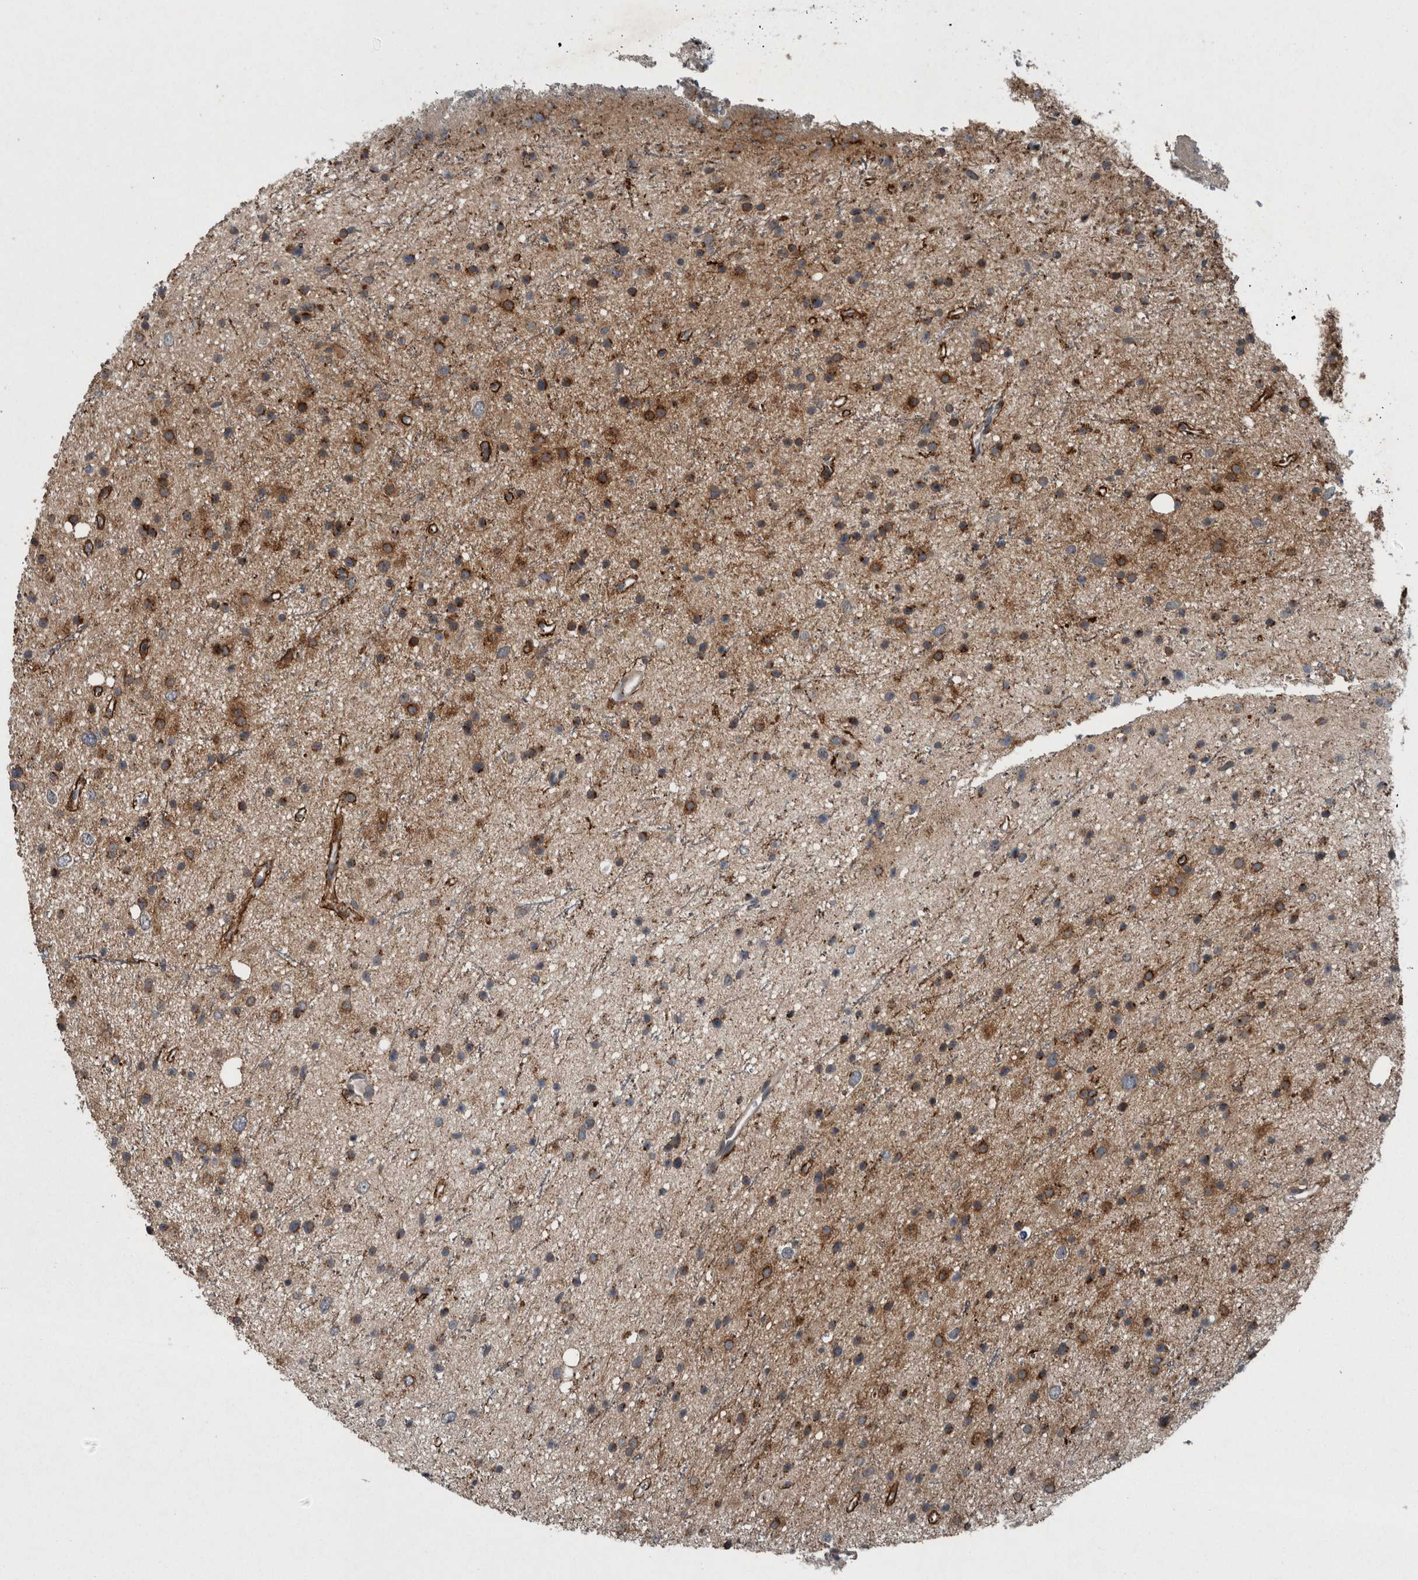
{"staining": {"intensity": "moderate", "quantity": "25%-75%", "location": "cytoplasmic/membranous"}, "tissue": "glioma", "cell_type": "Tumor cells", "image_type": "cancer", "snomed": [{"axis": "morphology", "description": "Glioma, malignant, Low grade"}, {"axis": "topography", "description": "Cerebral cortex"}], "caption": "A high-resolution image shows IHC staining of glioma, which exhibits moderate cytoplasmic/membranous expression in approximately 25%-75% of tumor cells. The staining is performed using DAB brown chromogen to label protein expression. The nuclei are counter-stained blue using hematoxylin.", "gene": "ZNF345", "patient": {"sex": "female", "age": 39}}